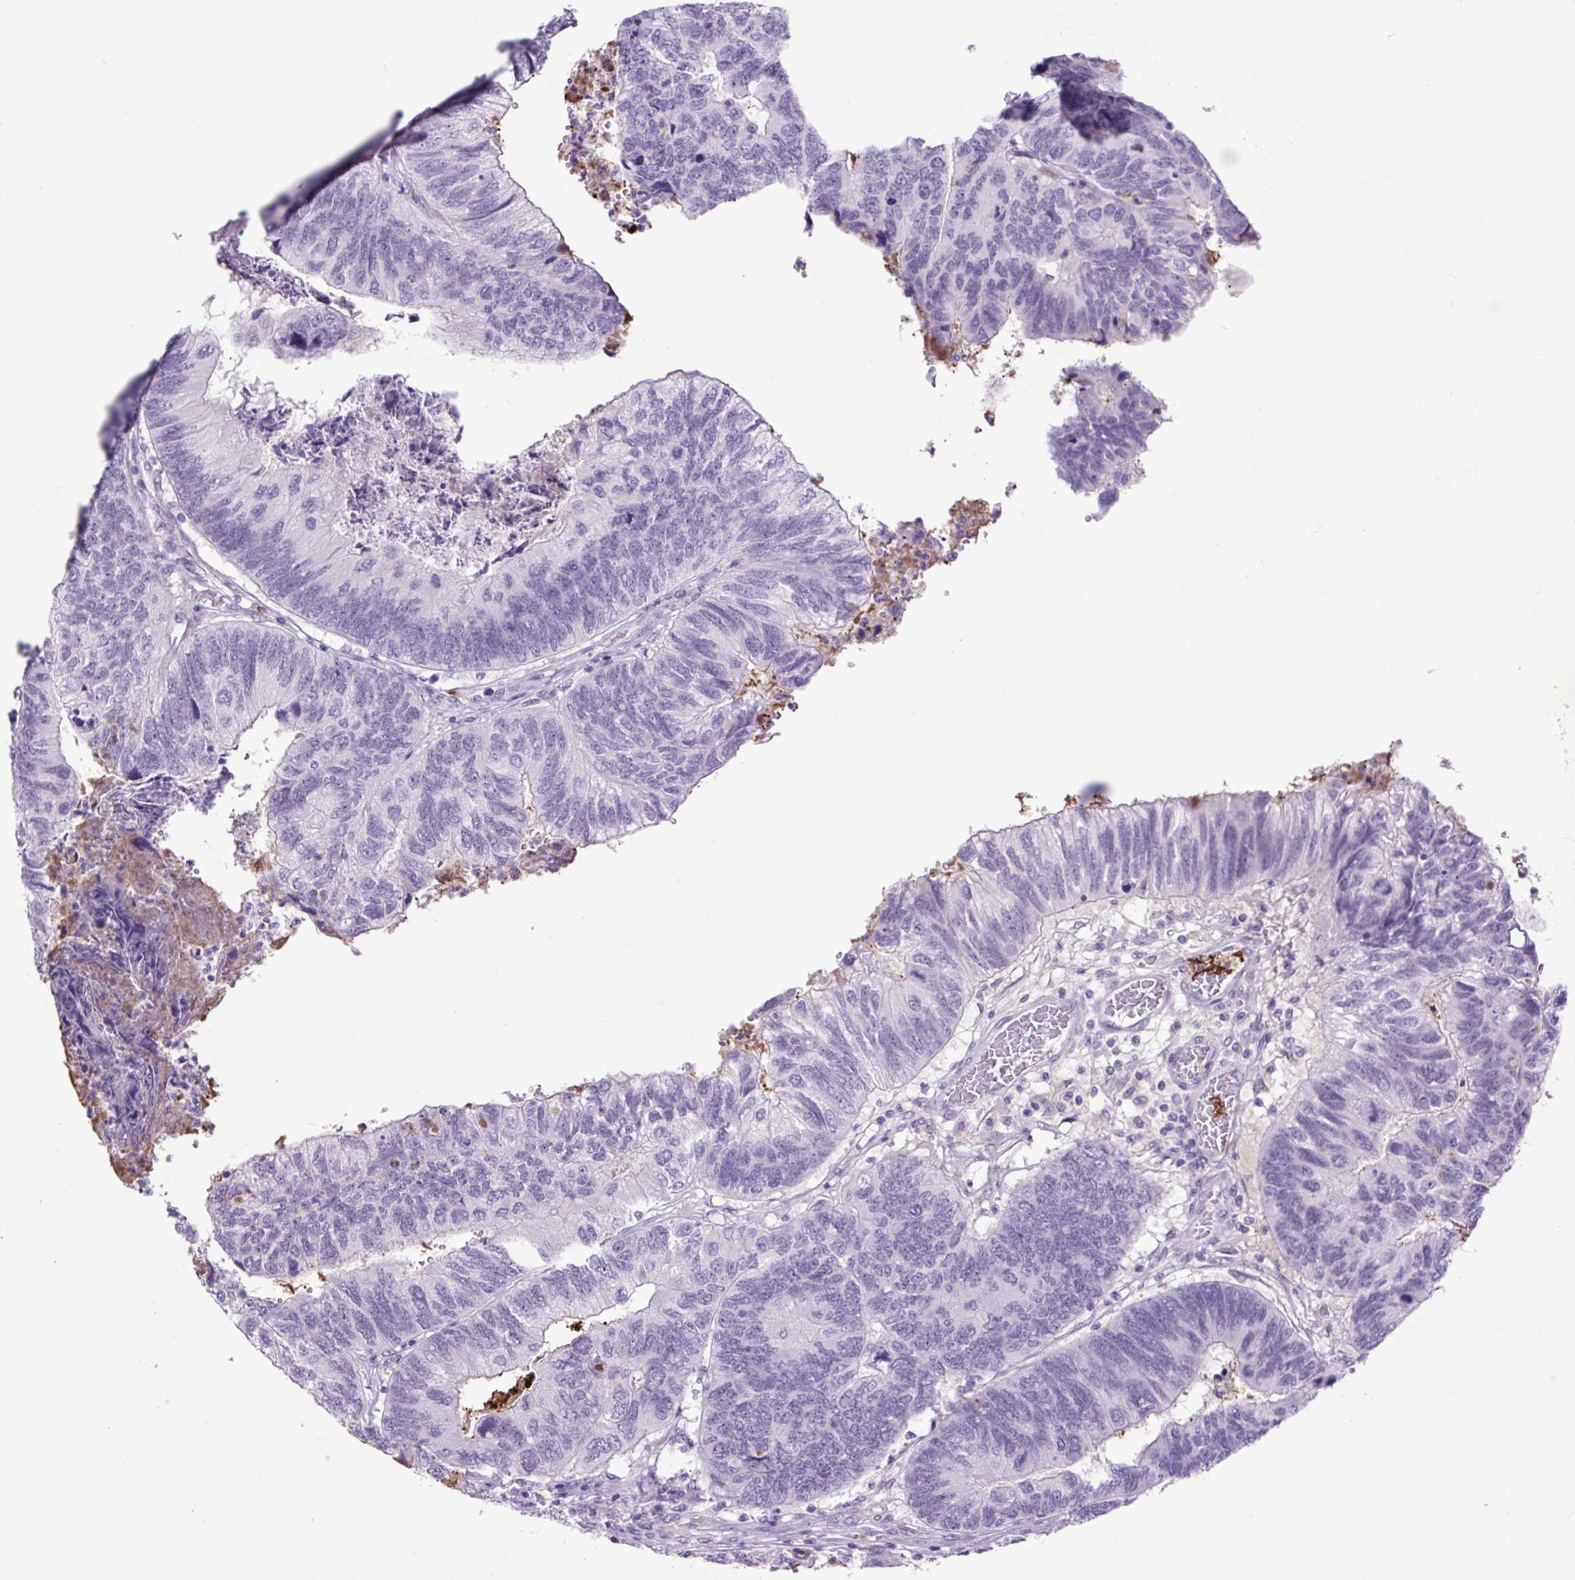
{"staining": {"intensity": "negative", "quantity": "none", "location": "none"}, "tissue": "colorectal cancer", "cell_type": "Tumor cells", "image_type": "cancer", "snomed": [{"axis": "morphology", "description": "Adenocarcinoma, NOS"}, {"axis": "topography", "description": "Colon"}], "caption": "DAB immunohistochemical staining of human colorectal adenocarcinoma reveals no significant staining in tumor cells.", "gene": "MFSD3", "patient": {"sex": "female", "age": 67}}